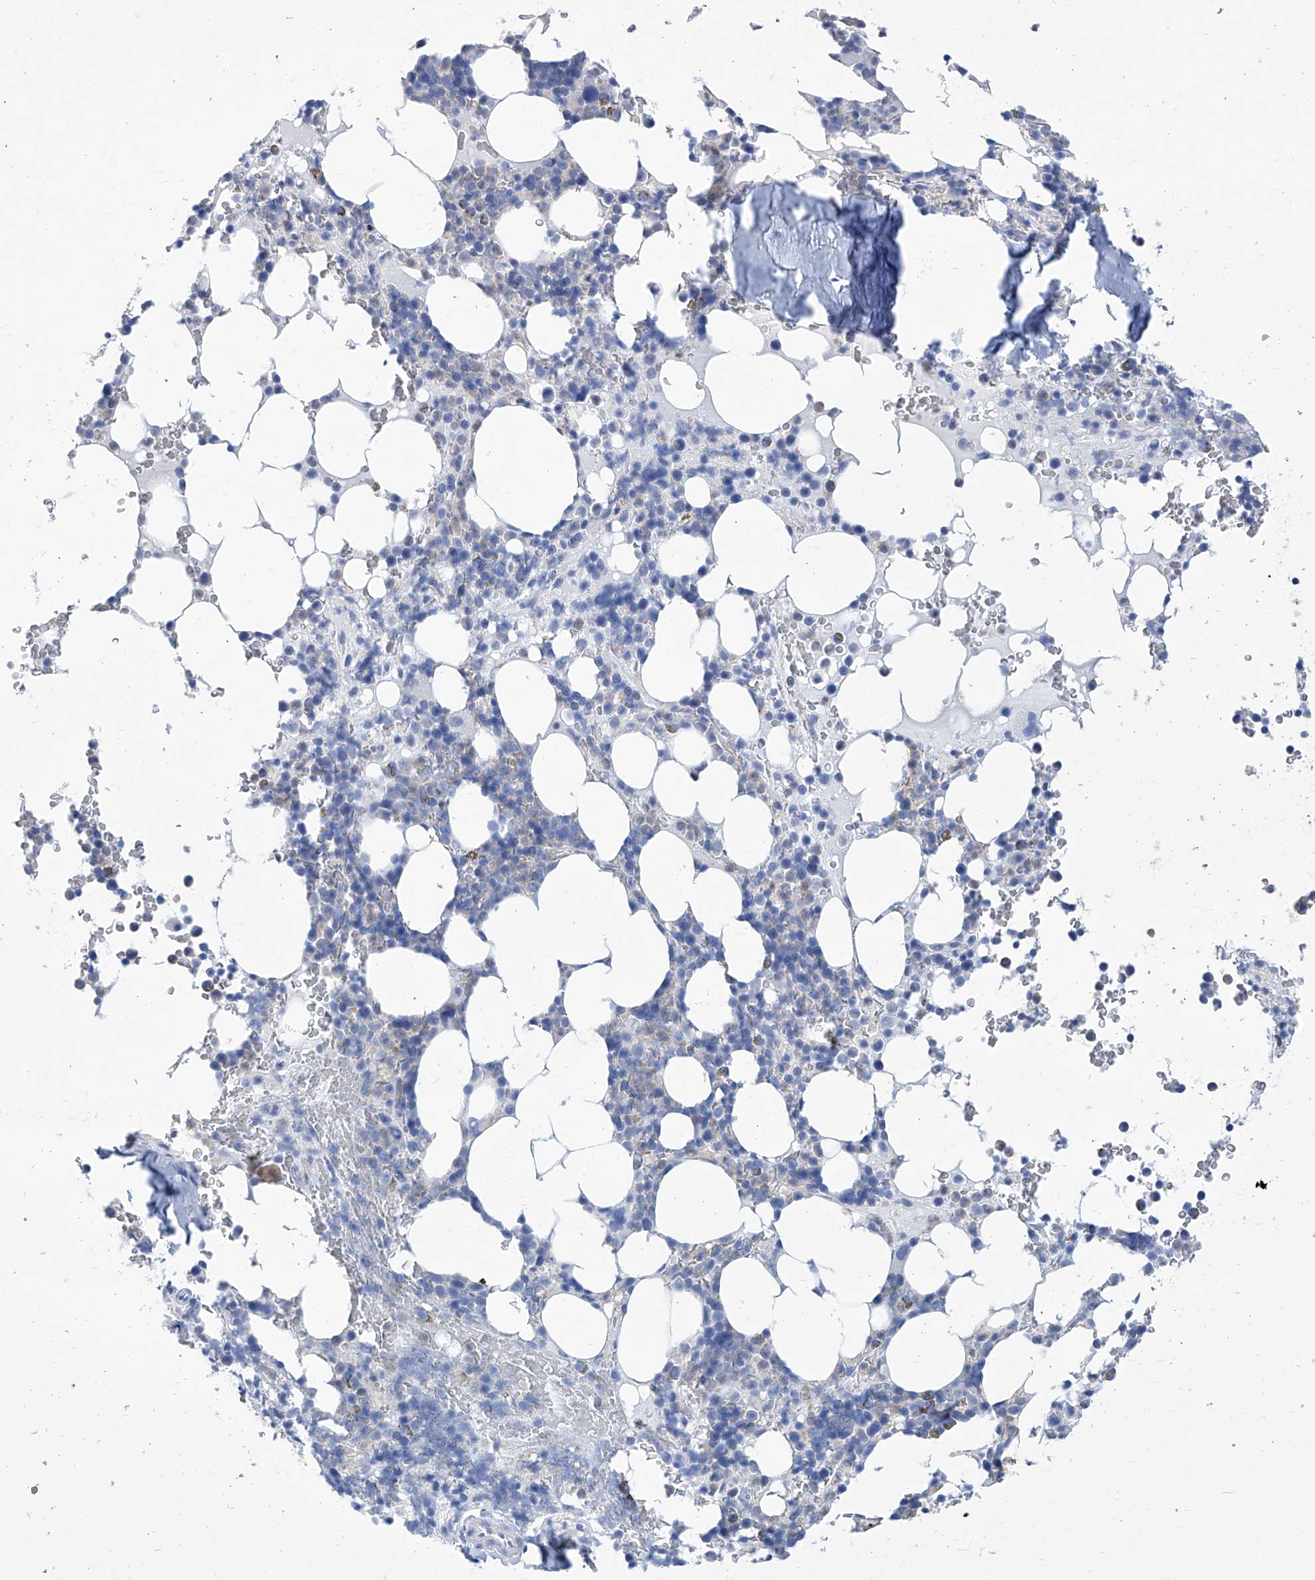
{"staining": {"intensity": "negative", "quantity": "none", "location": "none"}, "tissue": "bone marrow", "cell_type": "Hematopoietic cells", "image_type": "normal", "snomed": [{"axis": "morphology", "description": "Normal tissue, NOS"}, {"axis": "topography", "description": "Bone marrow"}], "caption": "Bone marrow was stained to show a protein in brown. There is no significant staining in hematopoietic cells. Brightfield microscopy of immunohistochemistry (IHC) stained with DAB (brown) and hematoxylin (blue), captured at high magnification.", "gene": "SMS", "patient": {"sex": "male", "age": 58}}